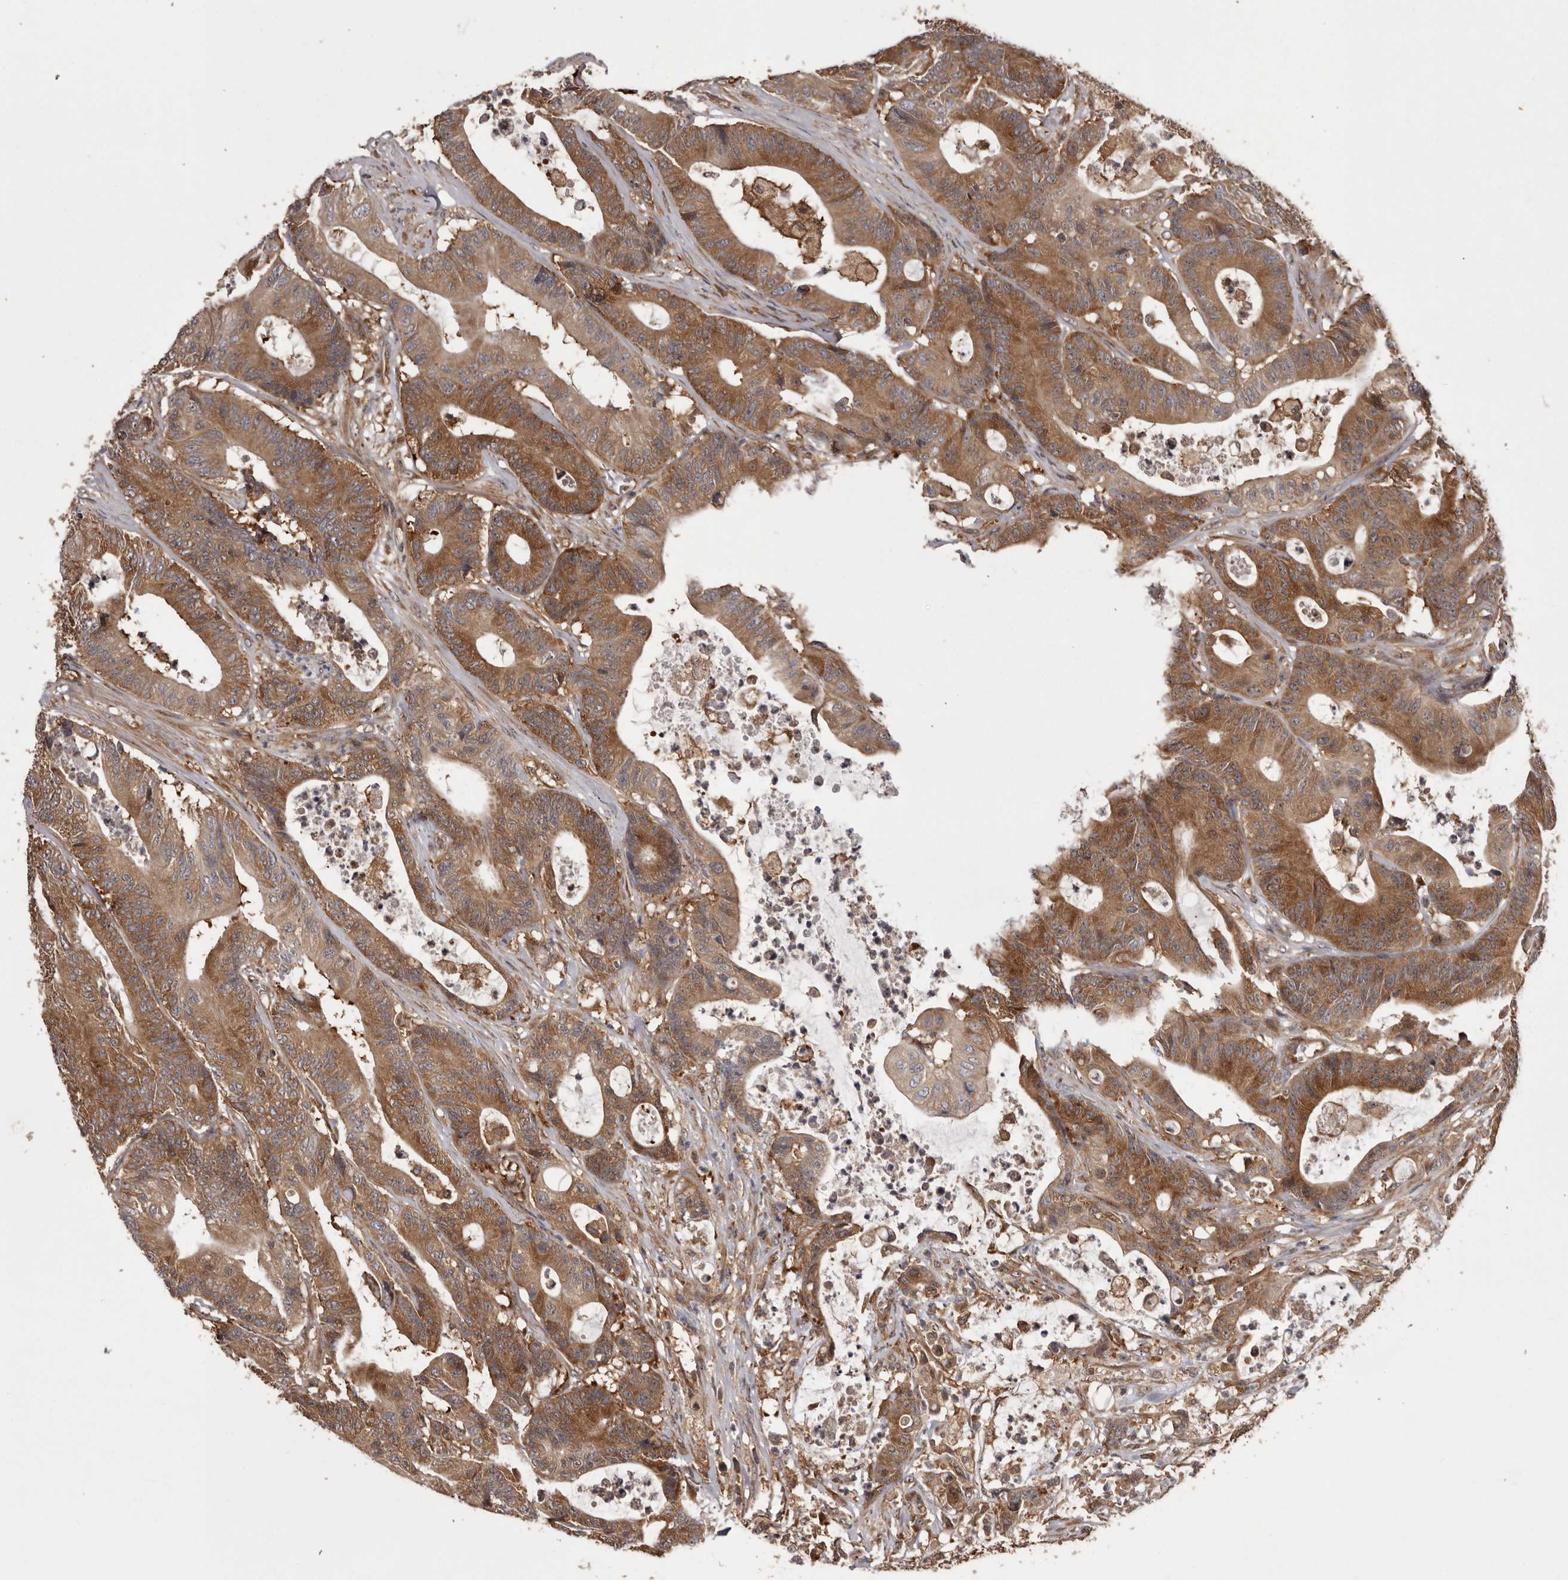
{"staining": {"intensity": "moderate", "quantity": ">75%", "location": "cytoplasmic/membranous"}, "tissue": "colorectal cancer", "cell_type": "Tumor cells", "image_type": "cancer", "snomed": [{"axis": "morphology", "description": "Adenocarcinoma, NOS"}, {"axis": "topography", "description": "Colon"}], "caption": "There is medium levels of moderate cytoplasmic/membranous staining in tumor cells of adenocarcinoma (colorectal), as demonstrated by immunohistochemical staining (brown color).", "gene": "DARS1", "patient": {"sex": "female", "age": 84}}